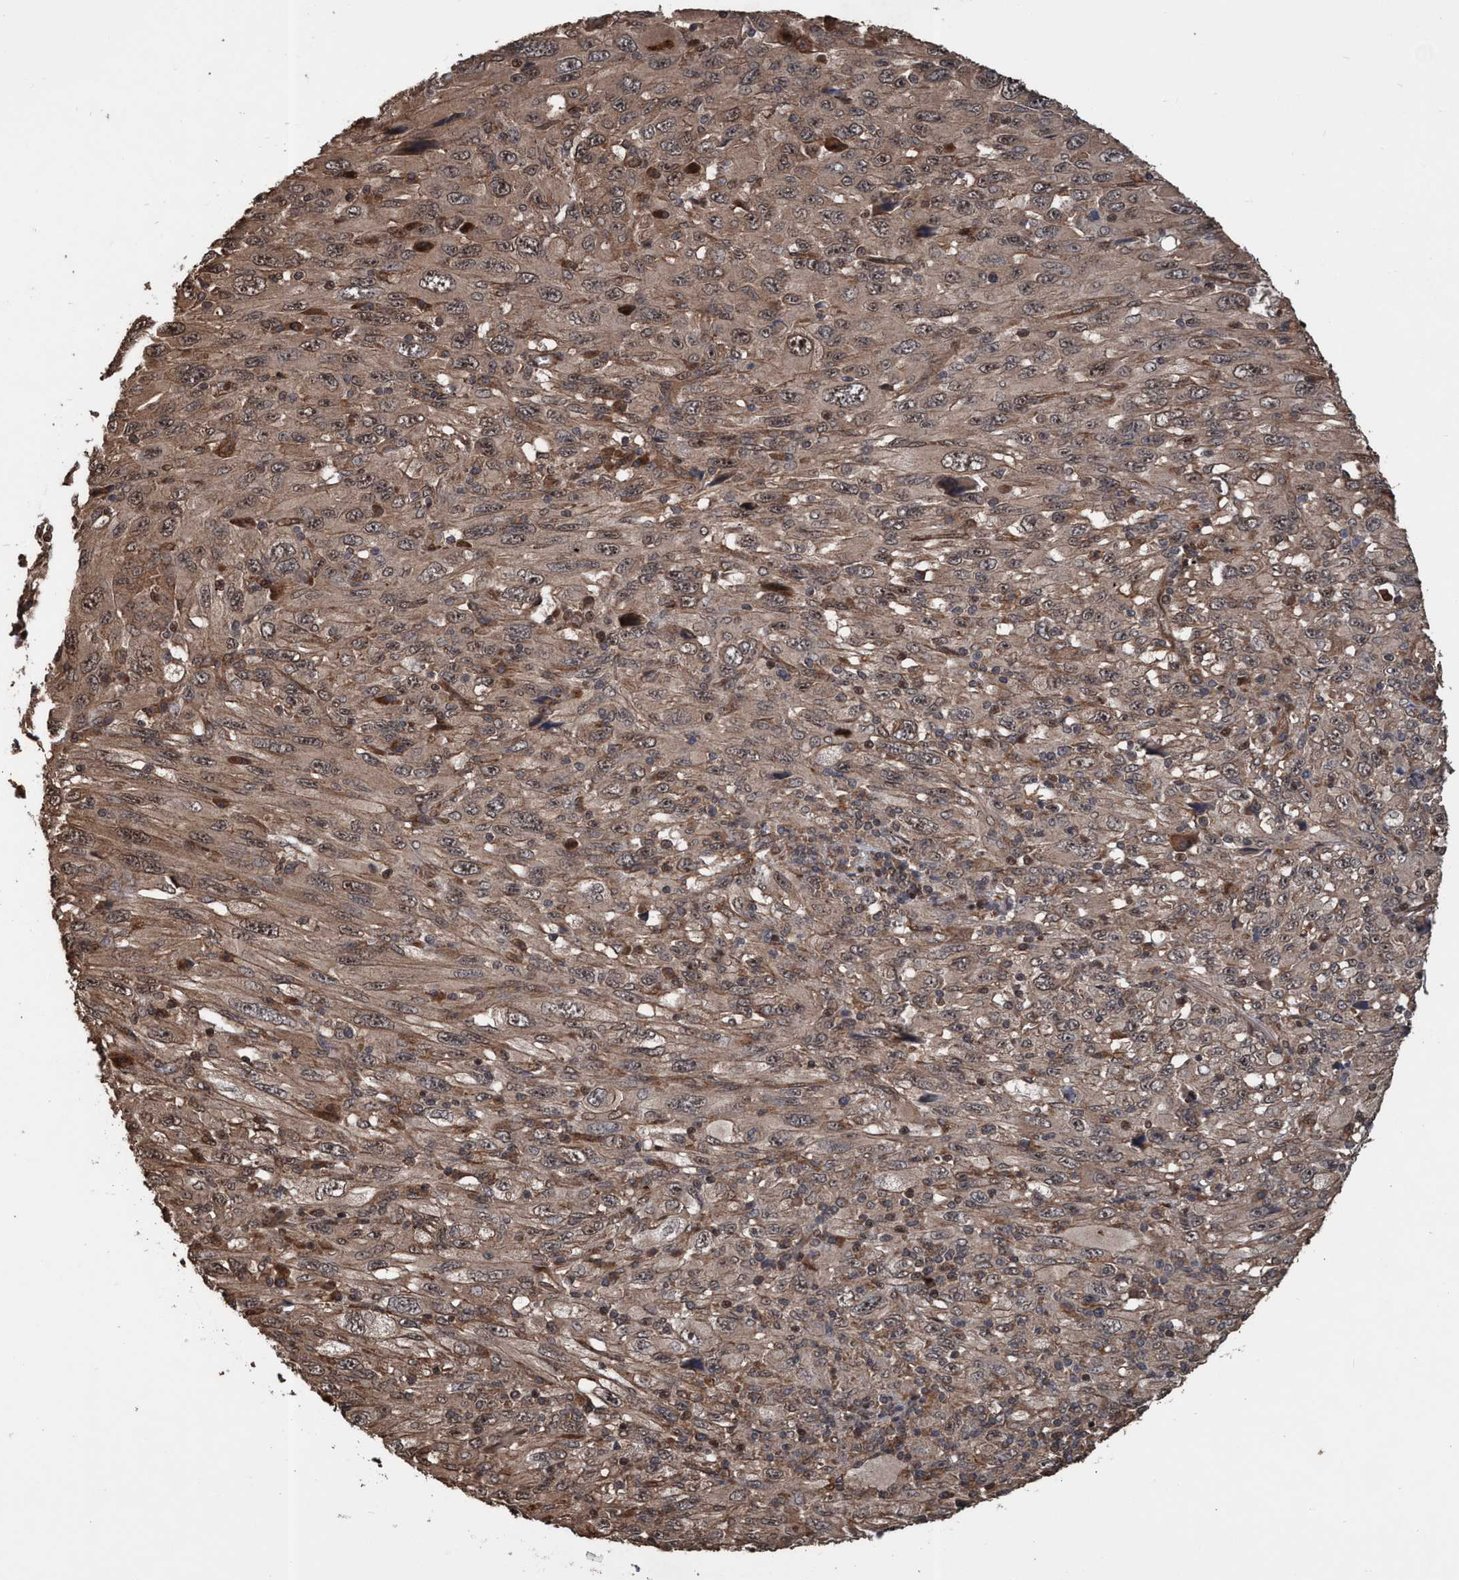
{"staining": {"intensity": "weak", "quantity": ">75%", "location": "cytoplasmic/membranous,nuclear"}, "tissue": "melanoma", "cell_type": "Tumor cells", "image_type": "cancer", "snomed": [{"axis": "morphology", "description": "Malignant melanoma, Metastatic site"}, {"axis": "topography", "description": "Skin"}], "caption": "About >75% of tumor cells in malignant melanoma (metastatic site) demonstrate weak cytoplasmic/membranous and nuclear protein positivity as visualized by brown immunohistochemical staining.", "gene": "TRPC7", "patient": {"sex": "female", "age": 56}}